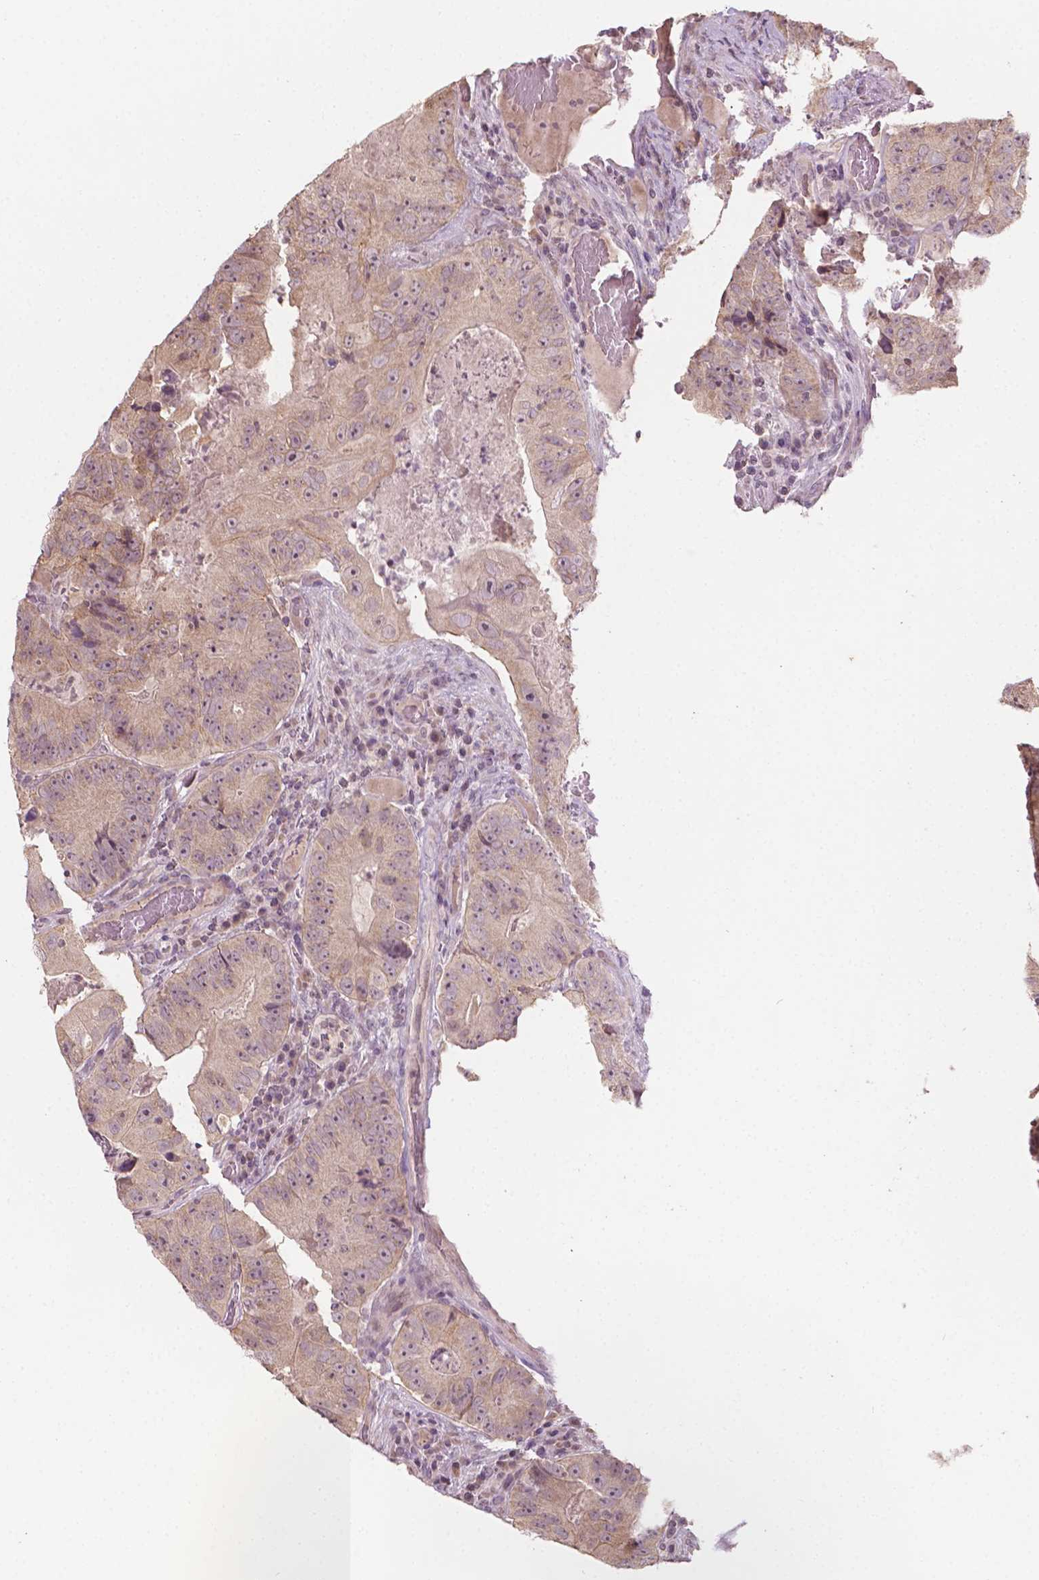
{"staining": {"intensity": "weak", "quantity": ">75%", "location": "cytoplasmic/membranous"}, "tissue": "colorectal cancer", "cell_type": "Tumor cells", "image_type": "cancer", "snomed": [{"axis": "morphology", "description": "Adenocarcinoma, NOS"}, {"axis": "topography", "description": "Colon"}], "caption": "A brown stain labels weak cytoplasmic/membranous expression of a protein in colorectal cancer tumor cells.", "gene": "NOS1AP", "patient": {"sex": "female", "age": 86}}